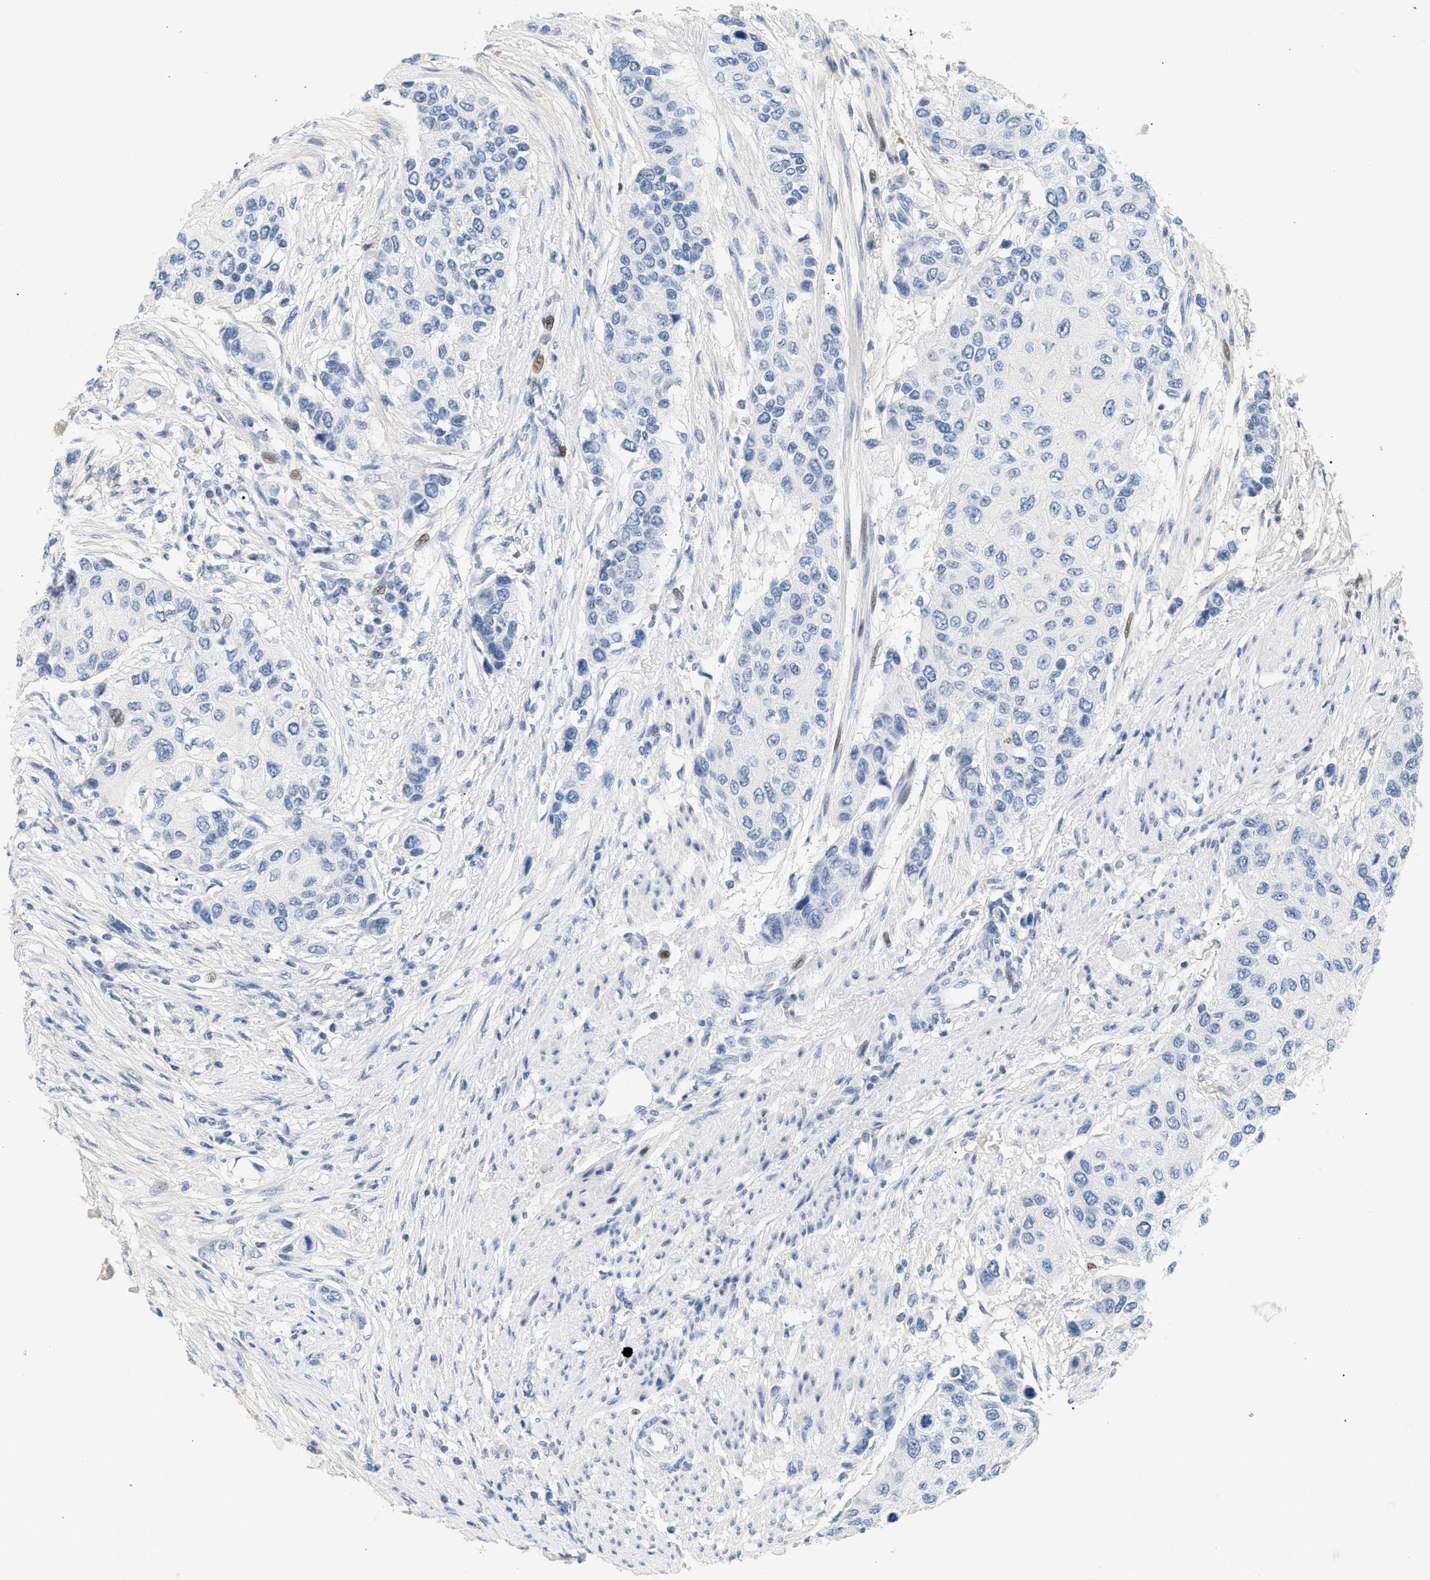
{"staining": {"intensity": "negative", "quantity": "none", "location": "none"}, "tissue": "urothelial cancer", "cell_type": "Tumor cells", "image_type": "cancer", "snomed": [{"axis": "morphology", "description": "Urothelial carcinoma, High grade"}, {"axis": "topography", "description": "Urinary bladder"}], "caption": "Human urothelial cancer stained for a protein using IHC exhibits no positivity in tumor cells.", "gene": "CFH", "patient": {"sex": "female", "age": 56}}